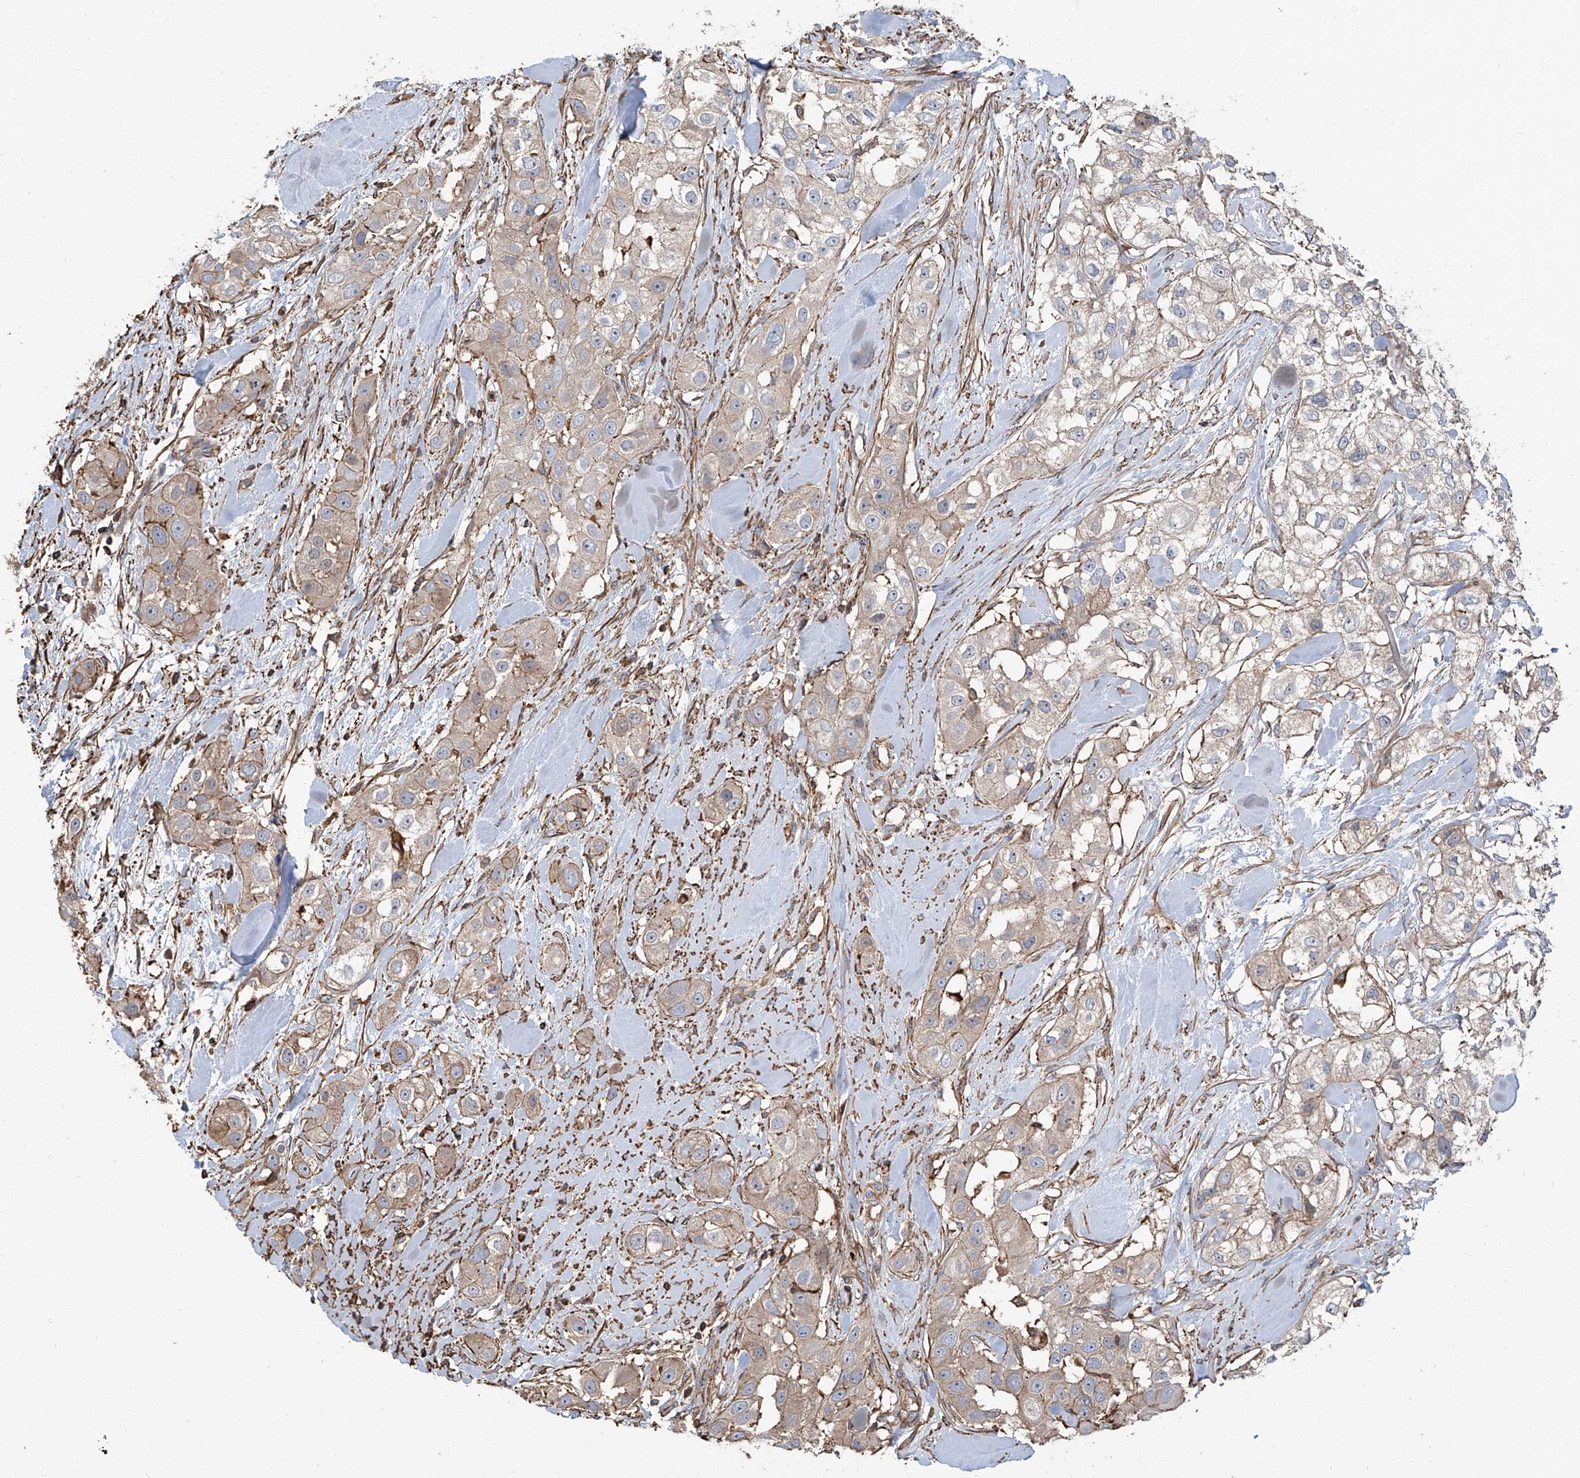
{"staining": {"intensity": "weak", "quantity": "<25%", "location": "cytoplasmic/membranous"}, "tissue": "head and neck cancer", "cell_type": "Tumor cells", "image_type": "cancer", "snomed": [{"axis": "morphology", "description": "Normal tissue, NOS"}, {"axis": "morphology", "description": "Squamous cell carcinoma, NOS"}, {"axis": "topography", "description": "Skeletal muscle"}, {"axis": "topography", "description": "Head-Neck"}], "caption": "This histopathology image is of squamous cell carcinoma (head and neck) stained with immunohistochemistry to label a protein in brown with the nuclei are counter-stained blue. There is no staining in tumor cells.", "gene": "PIEZO2", "patient": {"sex": "male", "age": 51}}